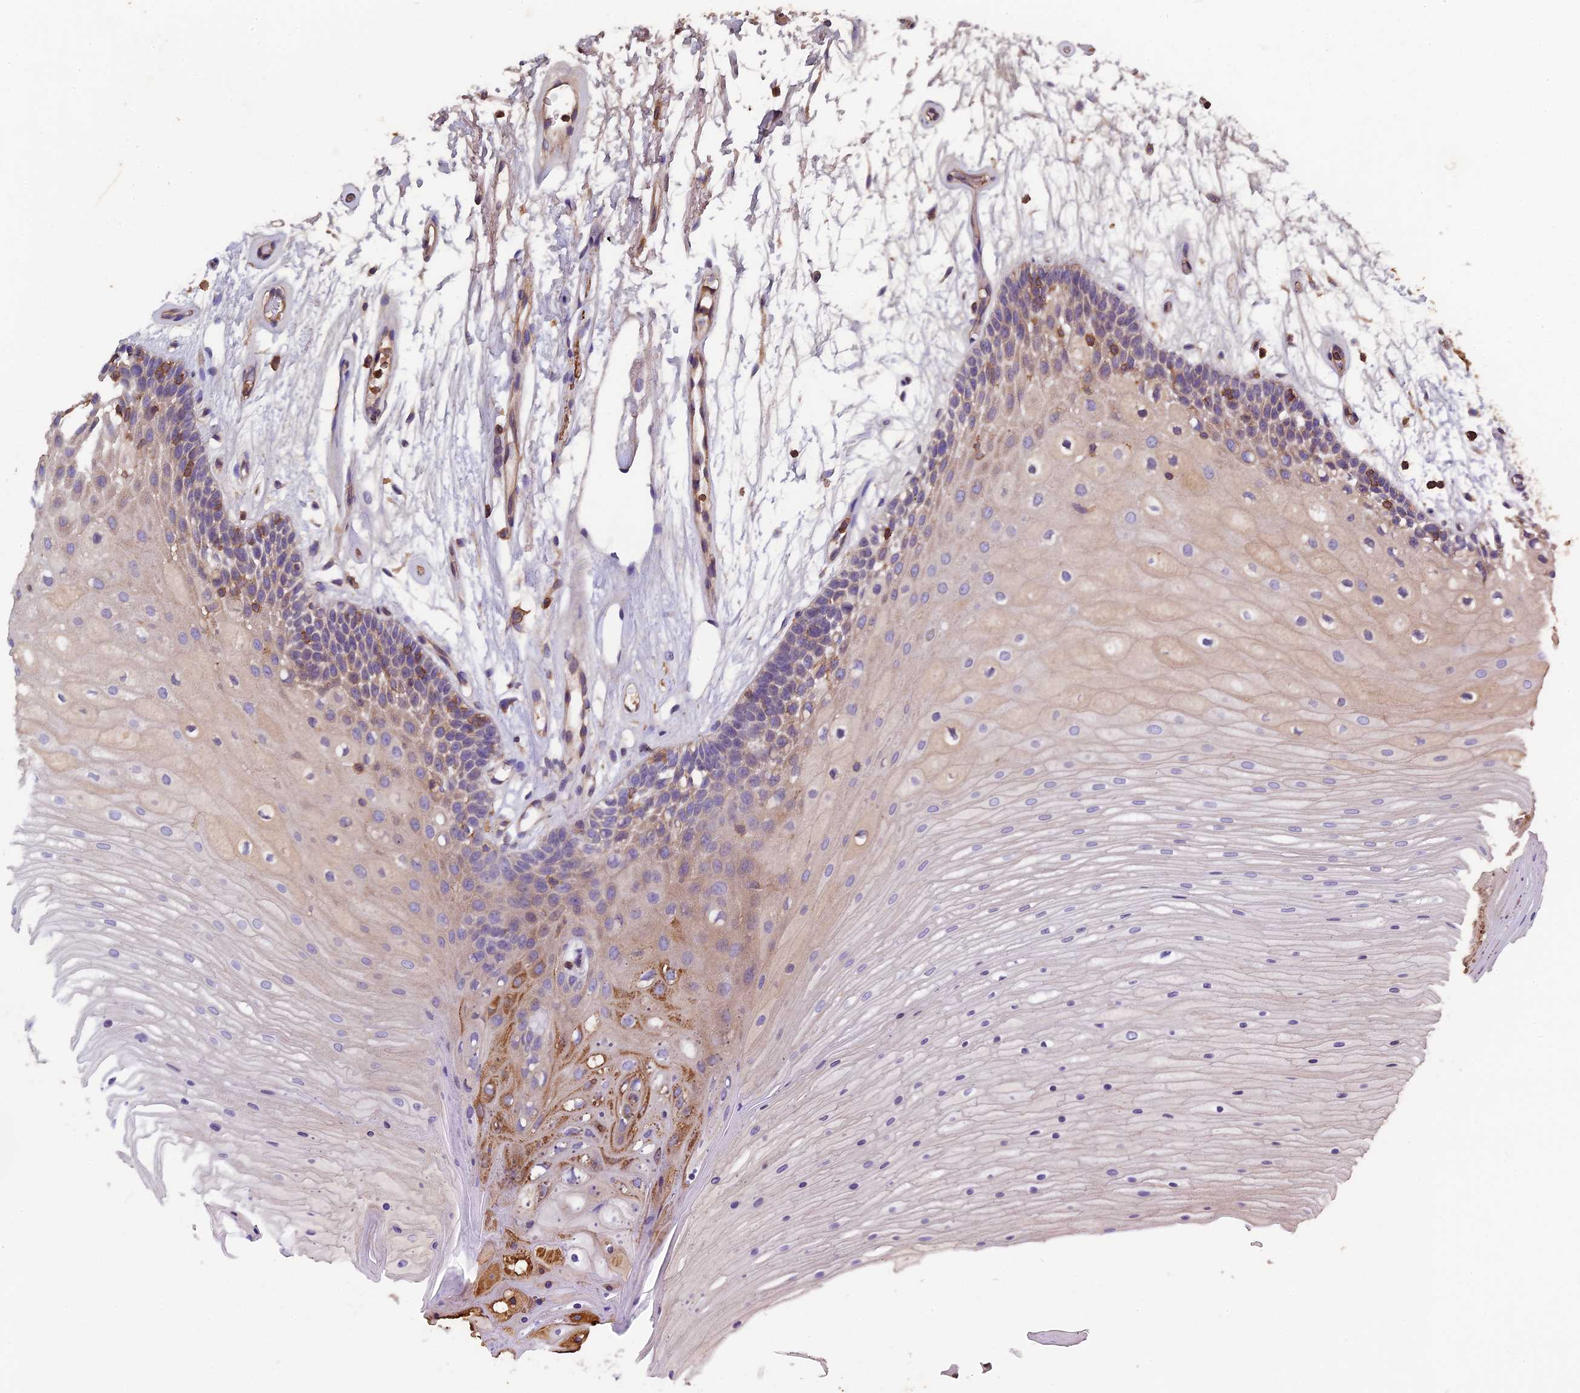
{"staining": {"intensity": "moderate", "quantity": "<25%", "location": "cytoplasmic/membranous"}, "tissue": "oral mucosa", "cell_type": "Squamous epithelial cells", "image_type": "normal", "snomed": [{"axis": "morphology", "description": "Normal tissue, NOS"}, {"axis": "topography", "description": "Oral tissue"}], "caption": "An immunohistochemistry (IHC) photomicrograph of benign tissue is shown. Protein staining in brown highlights moderate cytoplasmic/membranous positivity in oral mucosa within squamous epithelial cells. Immunohistochemistry stains the protein in brown and the nuclei are stained blue.", "gene": "CCDC153", "patient": {"sex": "female", "age": 80}}